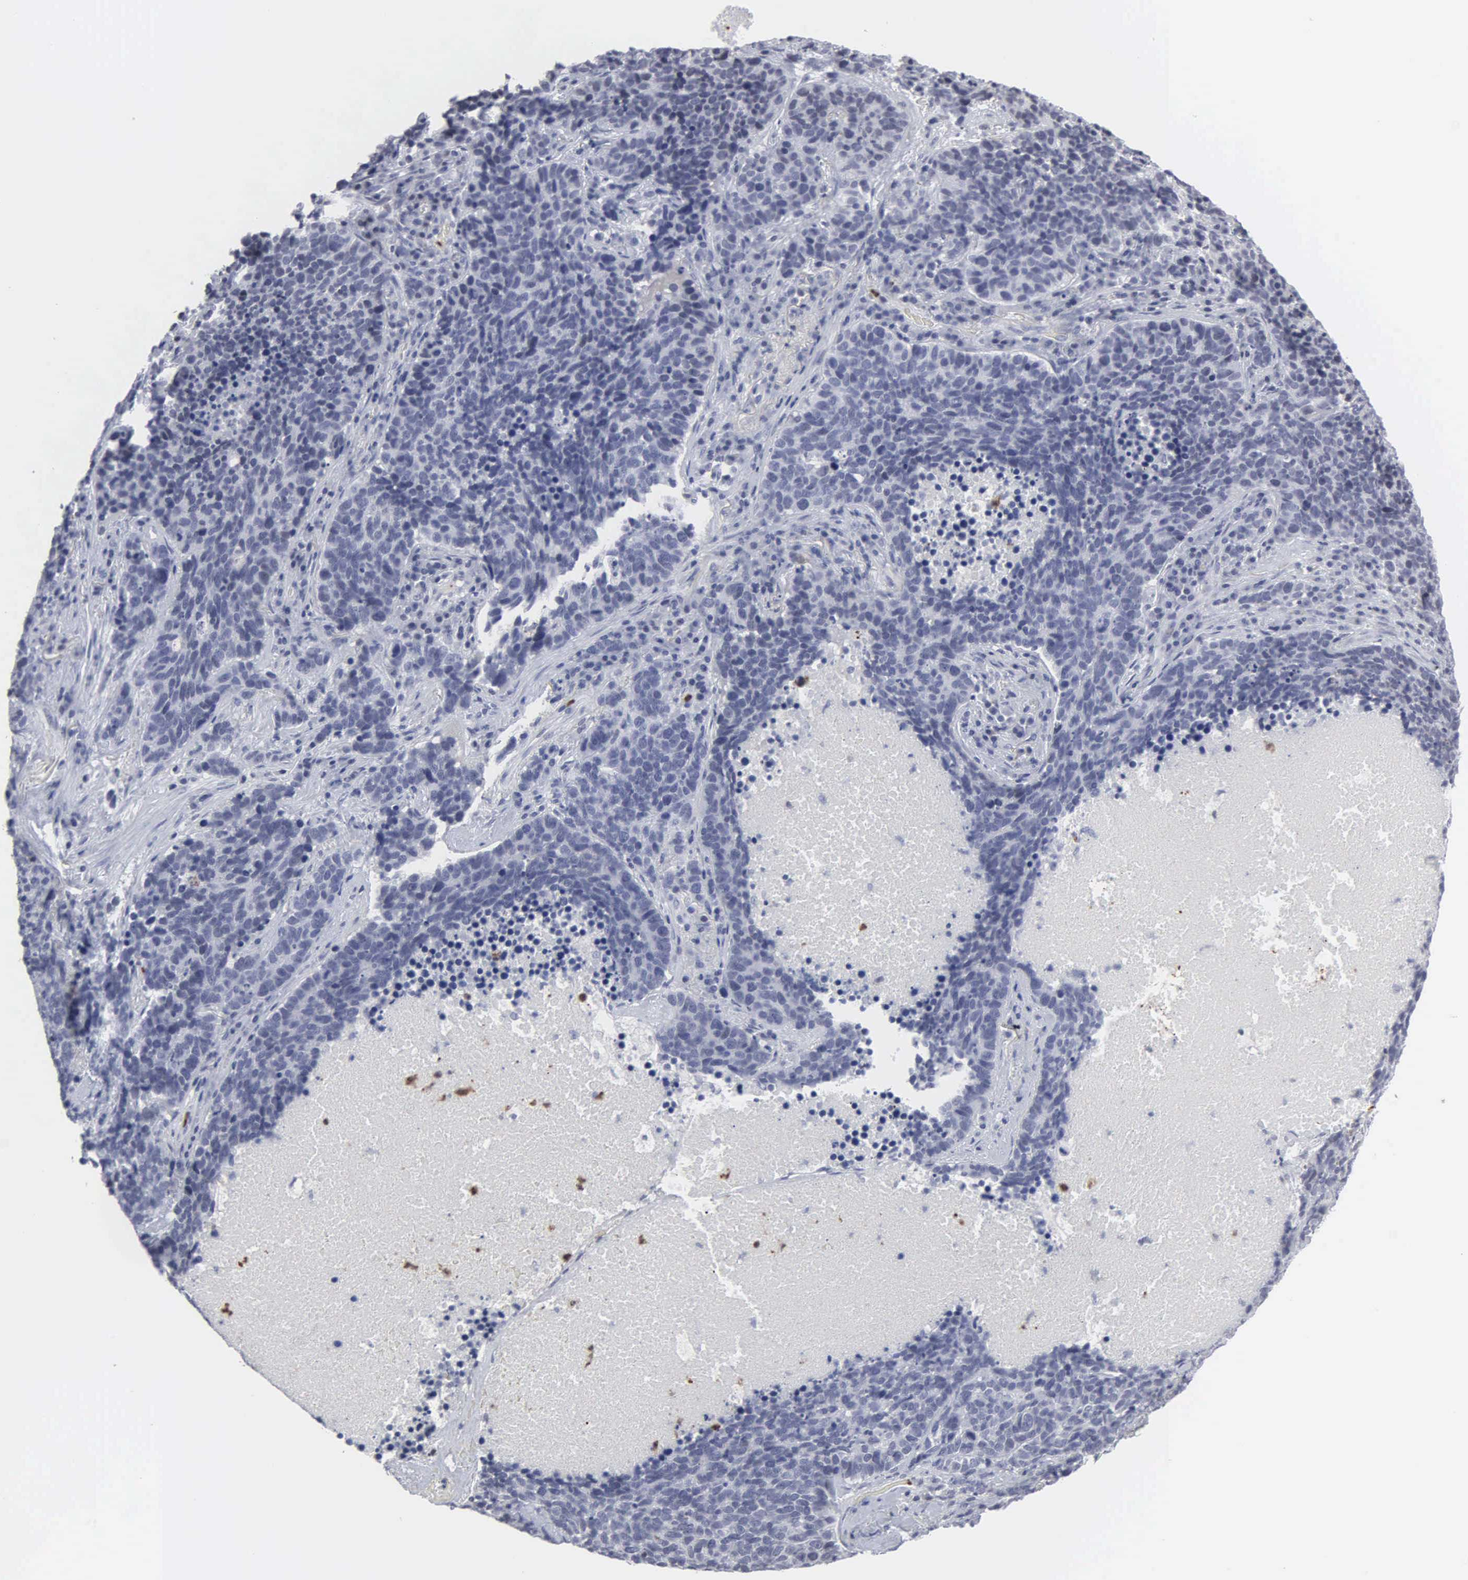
{"staining": {"intensity": "negative", "quantity": "none", "location": "none"}, "tissue": "lung cancer", "cell_type": "Tumor cells", "image_type": "cancer", "snomed": [{"axis": "morphology", "description": "Neoplasm, malignant, NOS"}, {"axis": "topography", "description": "Lung"}], "caption": "DAB (3,3'-diaminobenzidine) immunohistochemical staining of lung neoplasm (malignant) exhibits no significant expression in tumor cells. The staining was performed using DAB to visualize the protein expression in brown, while the nuclei were stained in blue with hematoxylin (Magnification: 20x).", "gene": "SPIN3", "patient": {"sex": "female", "age": 75}}